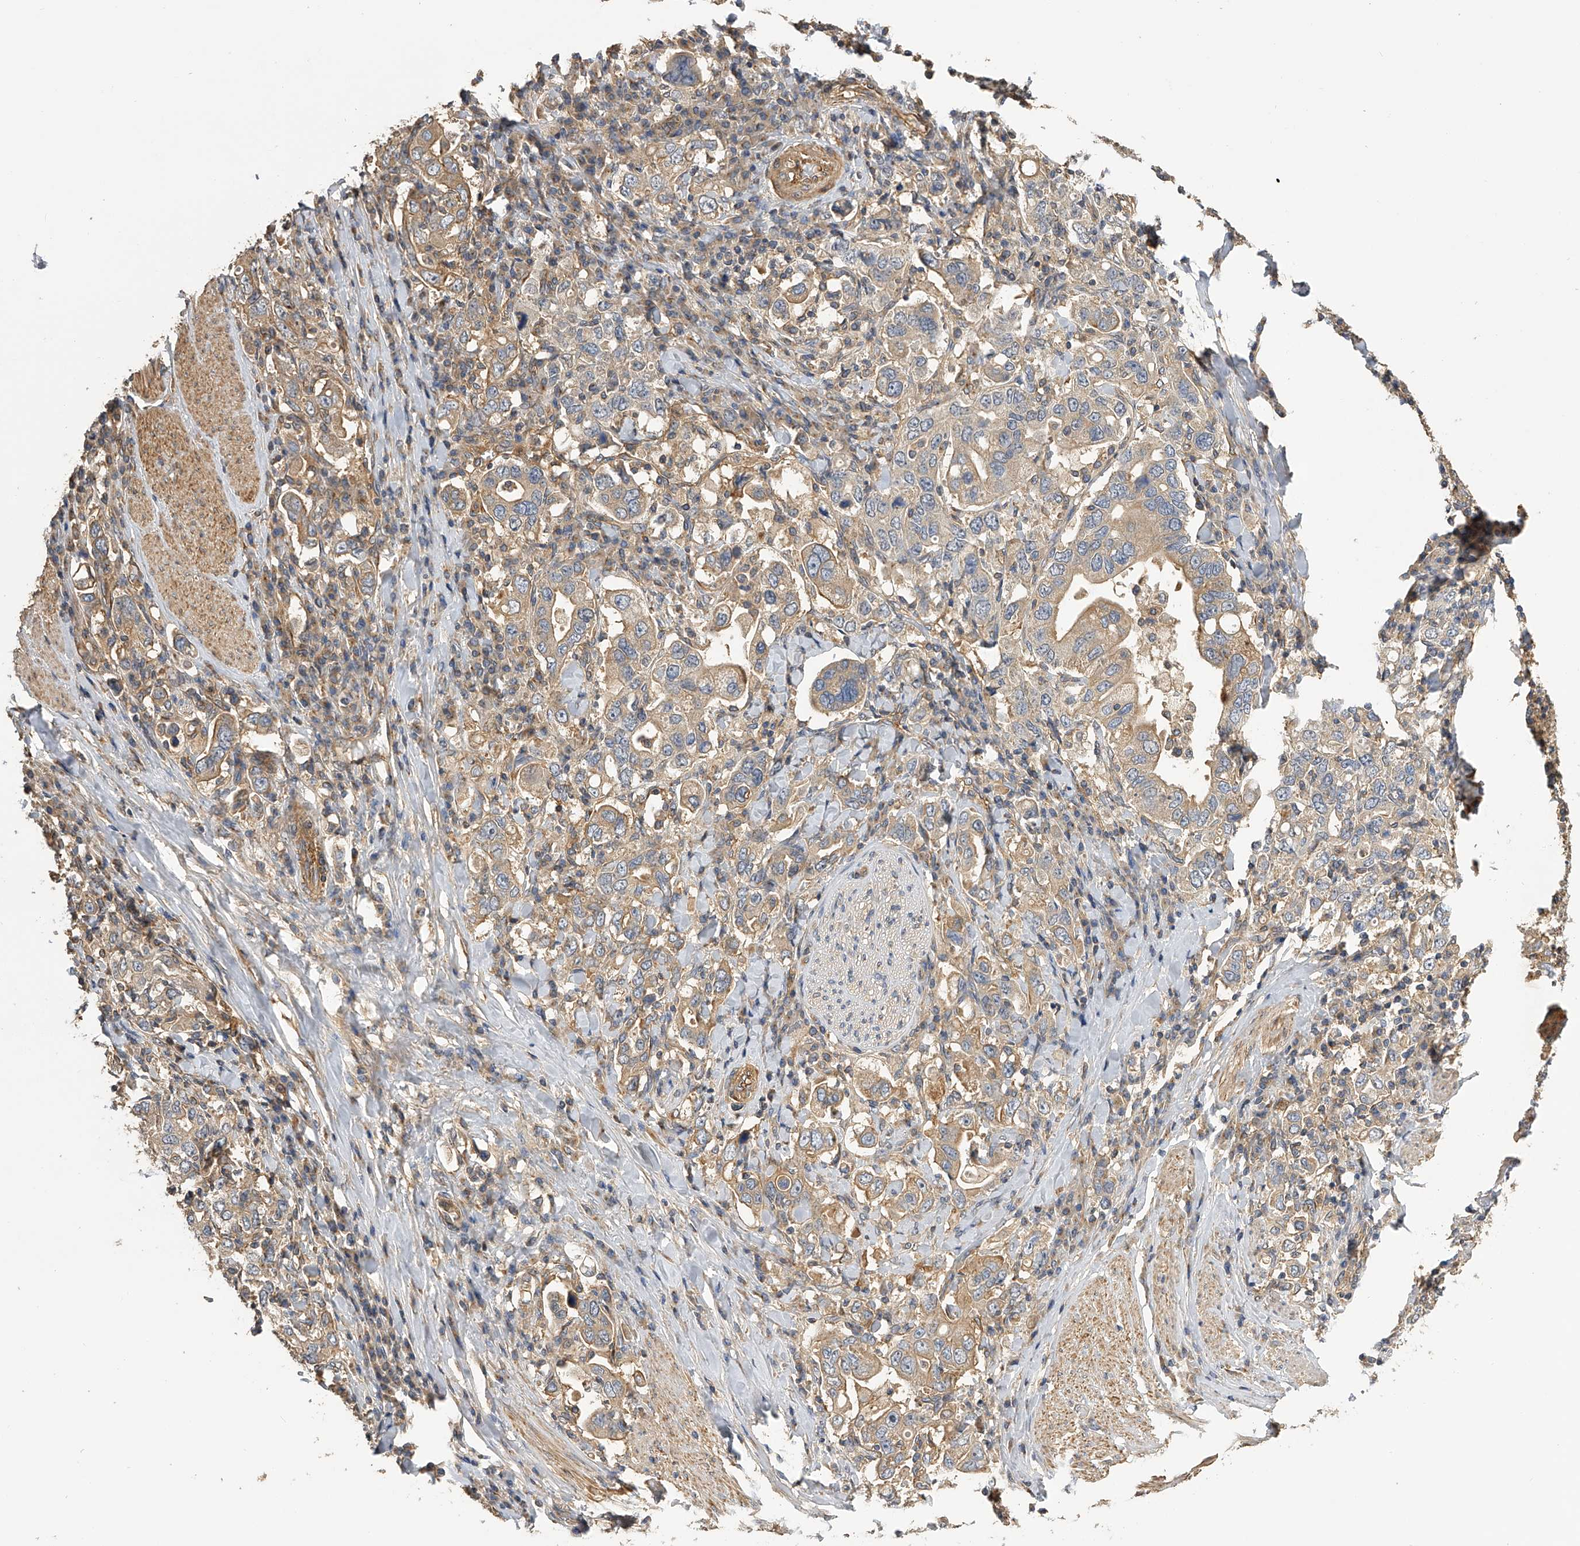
{"staining": {"intensity": "moderate", "quantity": ">75%", "location": "cytoplasmic/membranous"}, "tissue": "stomach cancer", "cell_type": "Tumor cells", "image_type": "cancer", "snomed": [{"axis": "morphology", "description": "Adenocarcinoma, NOS"}, {"axis": "topography", "description": "Stomach, upper"}], "caption": "Stomach adenocarcinoma stained with a protein marker exhibits moderate staining in tumor cells.", "gene": "PTPRA", "patient": {"sex": "male", "age": 62}}